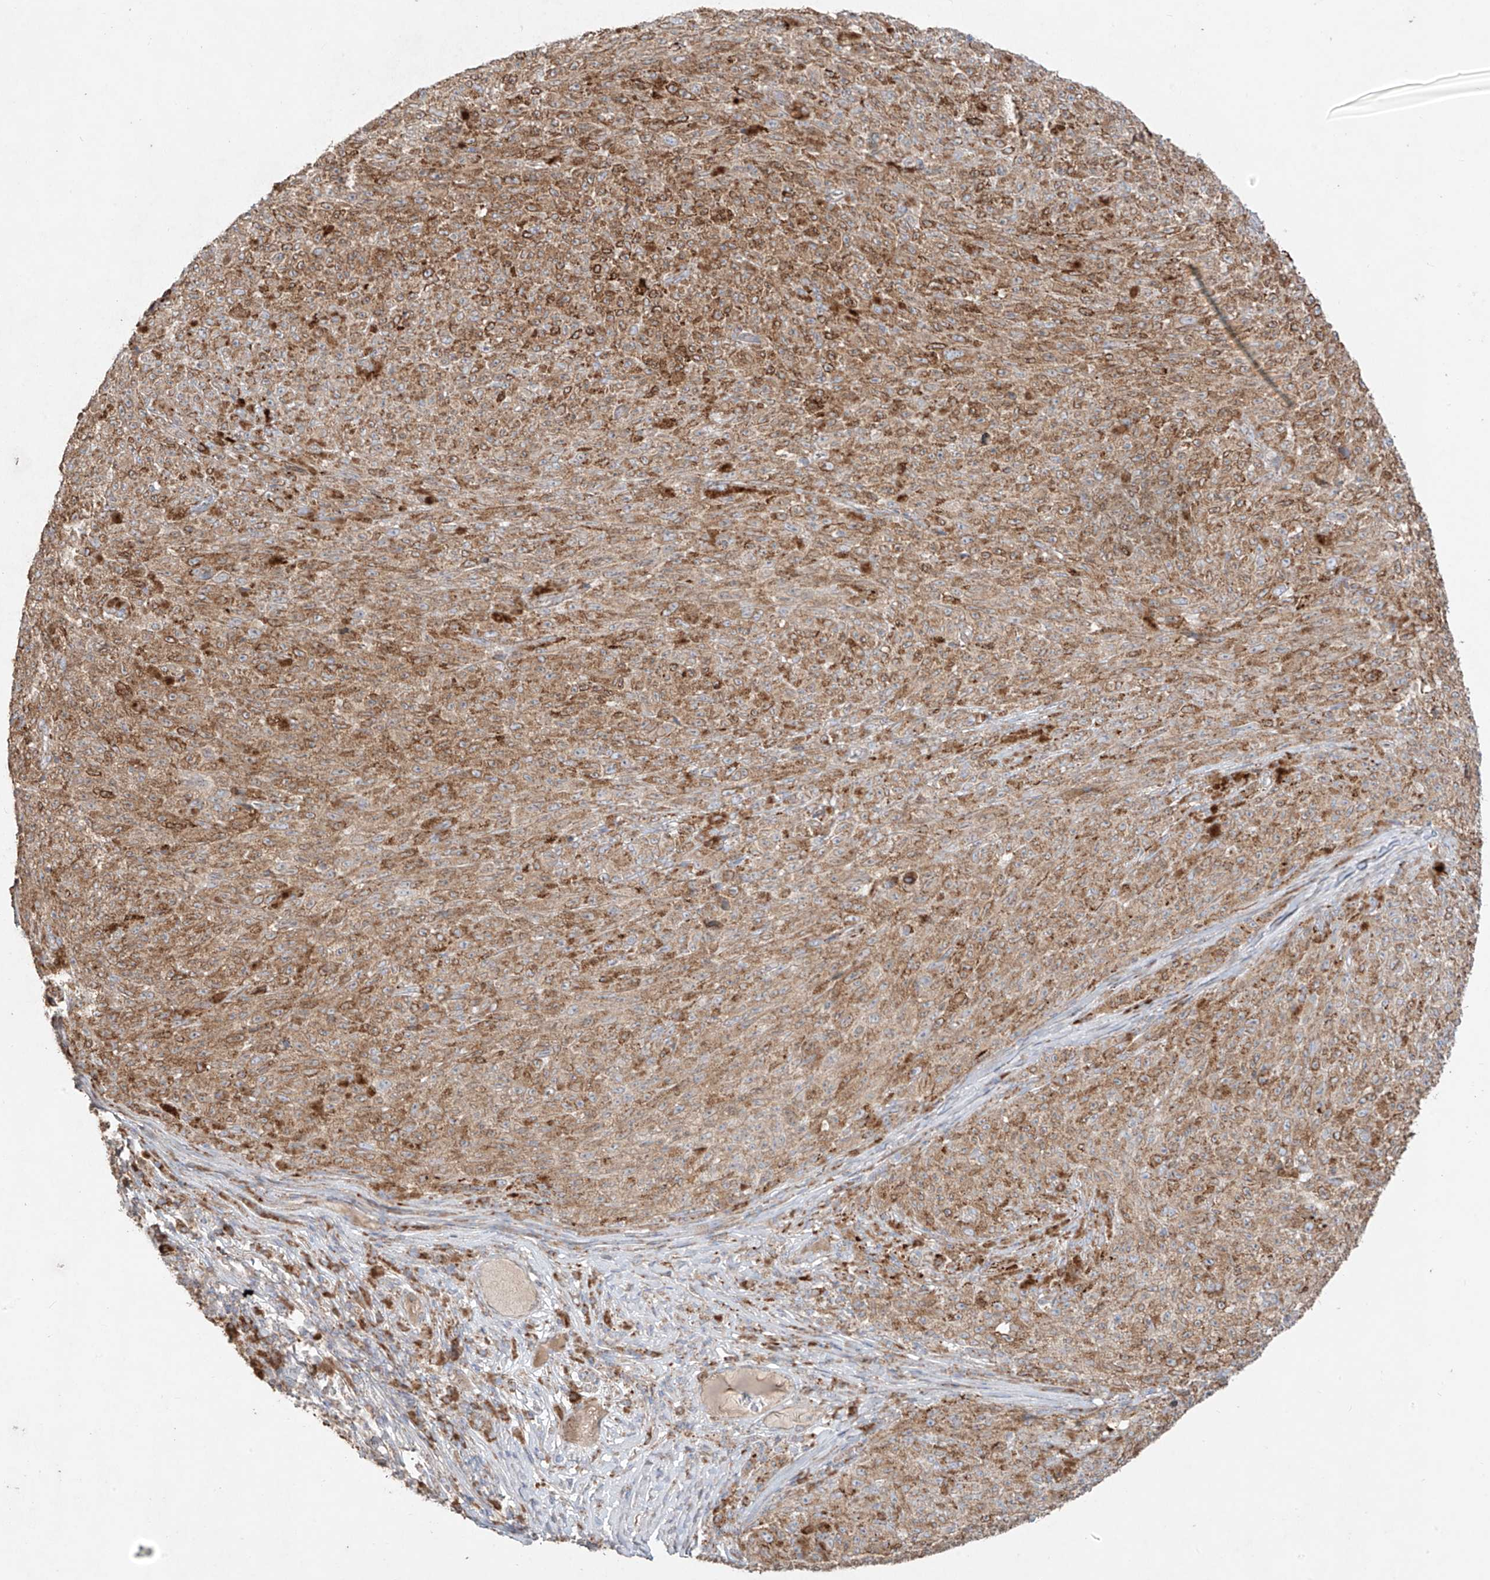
{"staining": {"intensity": "moderate", "quantity": ">75%", "location": "cytoplasmic/membranous"}, "tissue": "melanoma", "cell_type": "Tumor cells", "image_type": "cancer", "snomed": [{"axis": "morphology", "description": "Malignant melanoma, NOS"}, {"axis": "topography", "description": "Skin"}], "caption": "Protein expression analysis of human malignant melanoma reveals moderate cytoplasmic/membranous expression in approximately >75% of tumor cells. (DAB = brown stain, brightfield microscopy at high magnification).", "gene": "COLGALT2", "patient": {"sex": "female", "age": 82}}